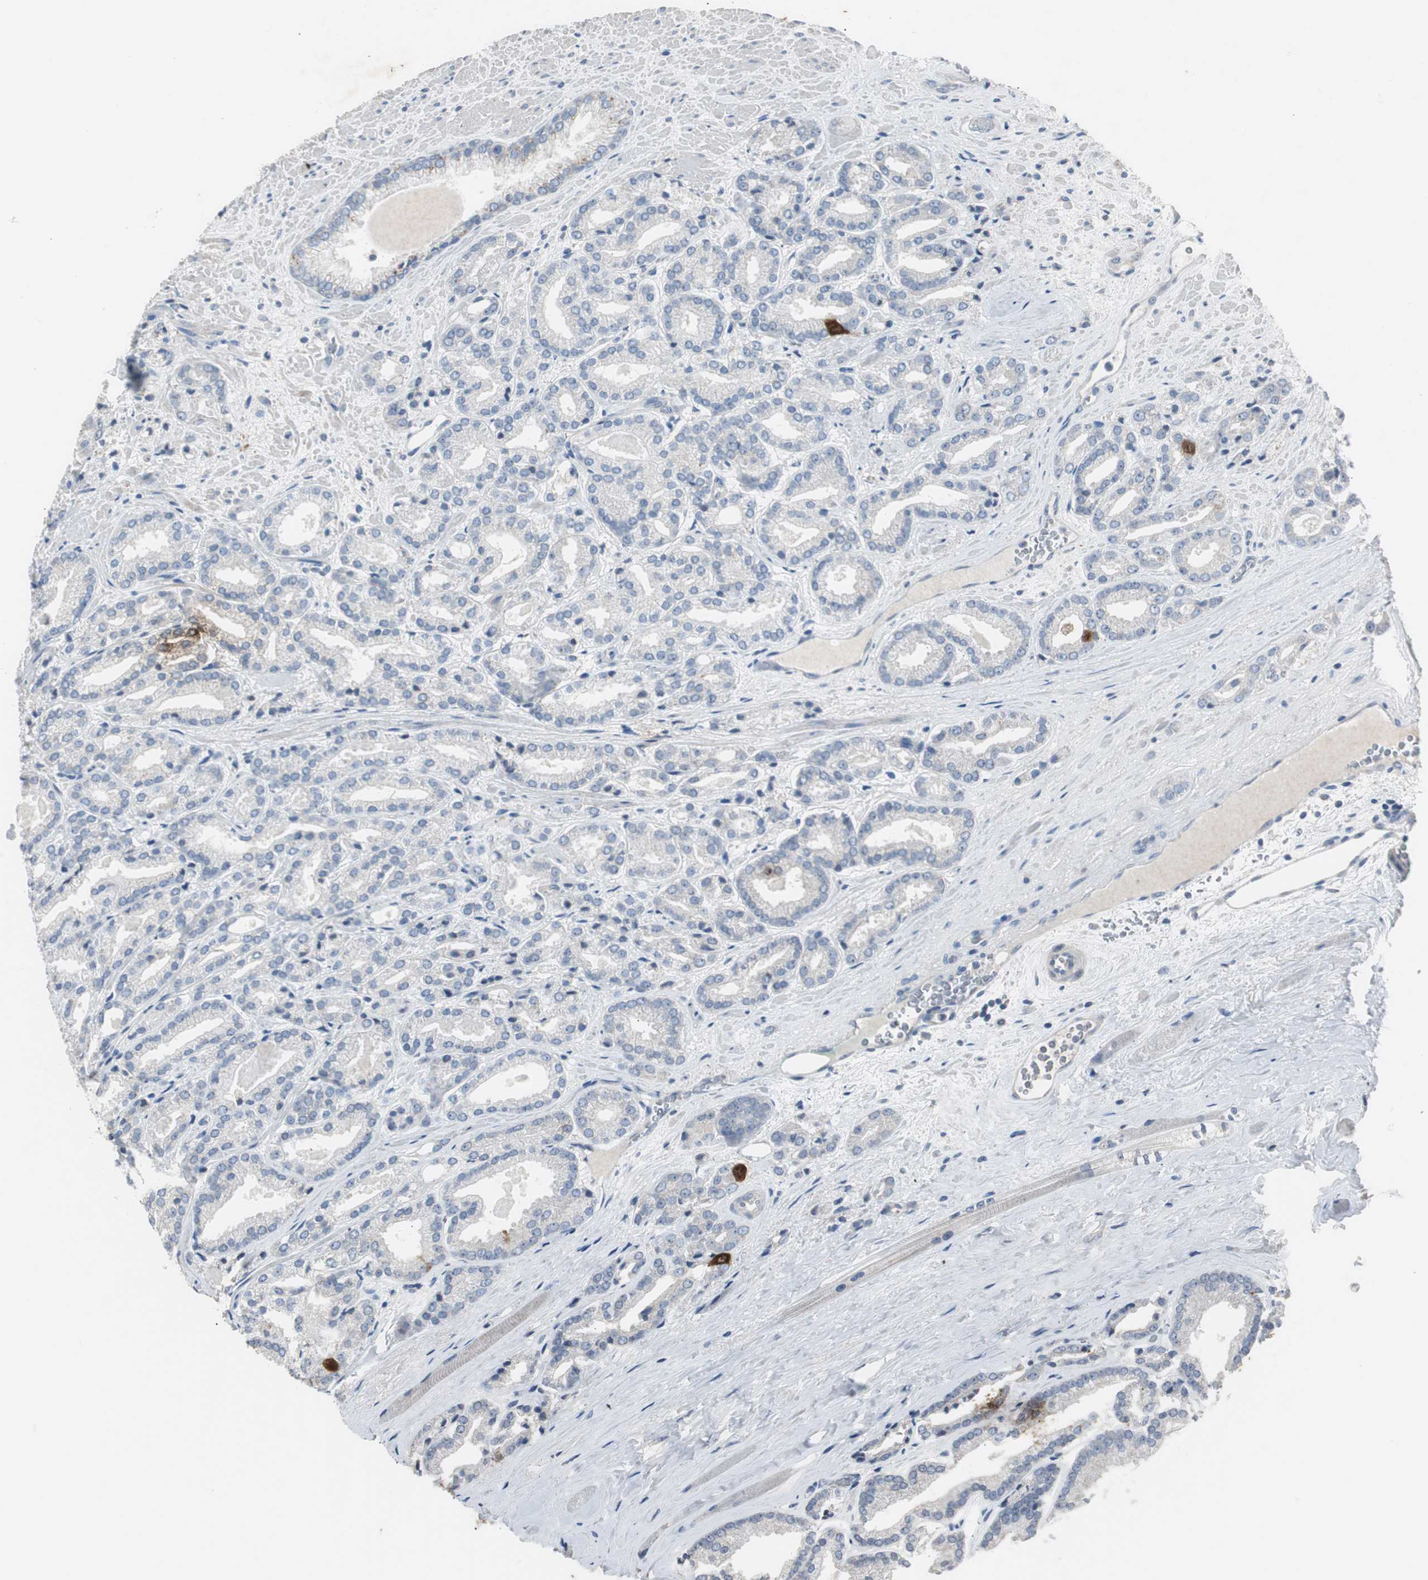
{"staining": {"intensity": "strong", "quantity": "<25%", "location": "cytoplasmic/membranous"}, "tissue": "prostate cancer", "cell_type": "Tumor cells", "image_type": "cancer", "snomed": [{"axis": "morphology", "description": "Adenocarcinoma, Low grade"}, {"axis": "topography", "description": "Prostate"}], "caption": "High-magnification brightfield microscopy of prostate low-grade adenocarcinoma stained with DAB (3,3'-diaminobenzidine) (brown) and counterstained with hematoxylin (blue). tumor cells exhibit strong cytoplasmic/membranous expression is seen in approximately<25% of cells.", "gene": "TK1", "patient": {"sex": "male", "age": 59}}